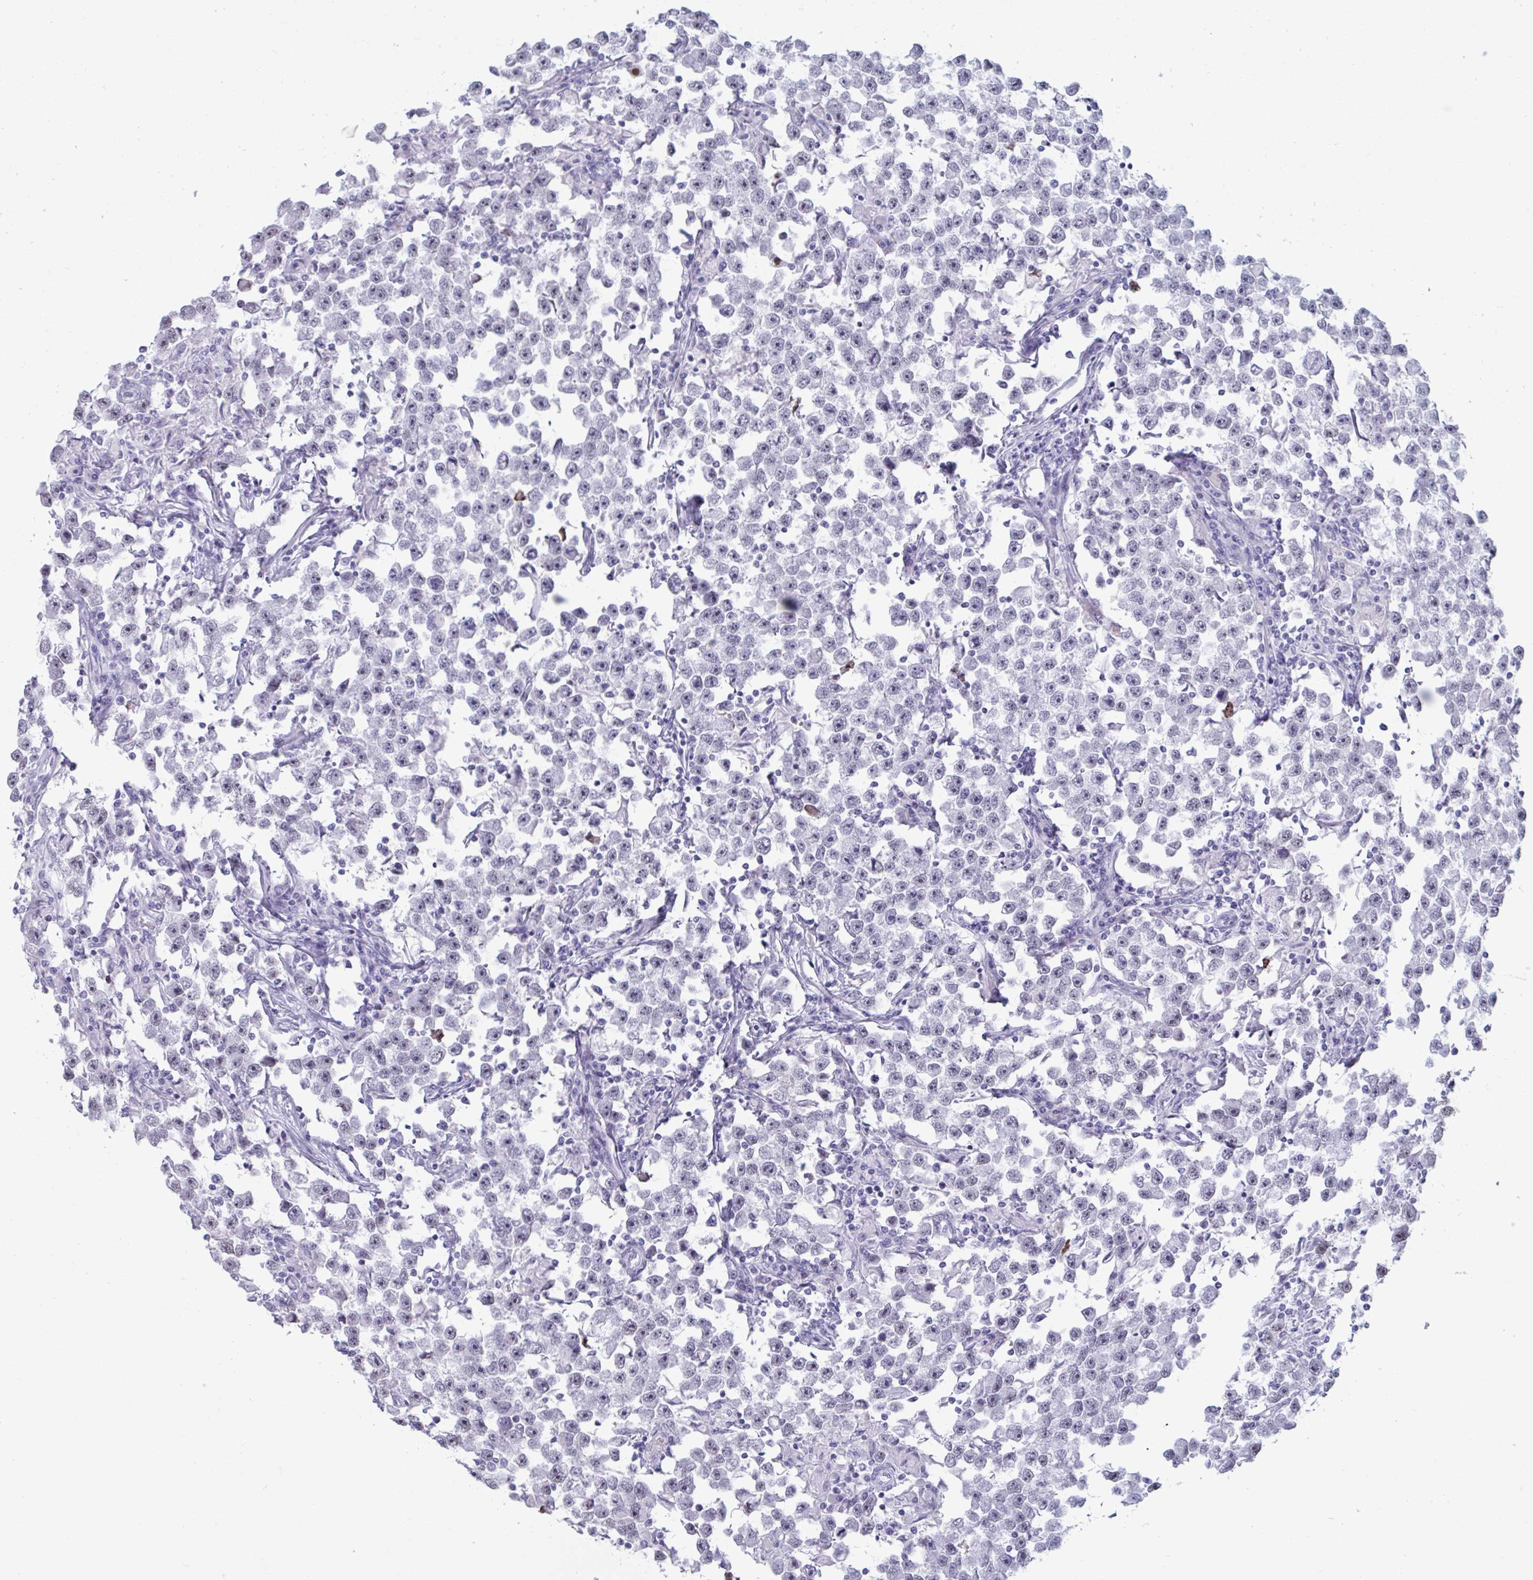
{"staining": {"intensity": "negative", "quantity": "none", "location": "none"}, "tissue": "testis cancer", "cell_type": "Tumor cells", "image_type": "cancer", "snomed": [{"axis": "morphology", "description": "Seminoma, NOS"}, {"axis": "topography", "description": "Testis"}], "caption": "High power microscopy histopathology image of an immunohistochemistry micrograph of testis seminoma, revealing no significant expression in tumor cells. The staining was performed using DAB (3,3'-diaminobenzidine) to visualize the protein expression in brown, while the nuclei were stained in blue with hematoxylin (Magnification: 20x).", "gene": "MSMB", "patient": {"sex": "male", "age": 33}}